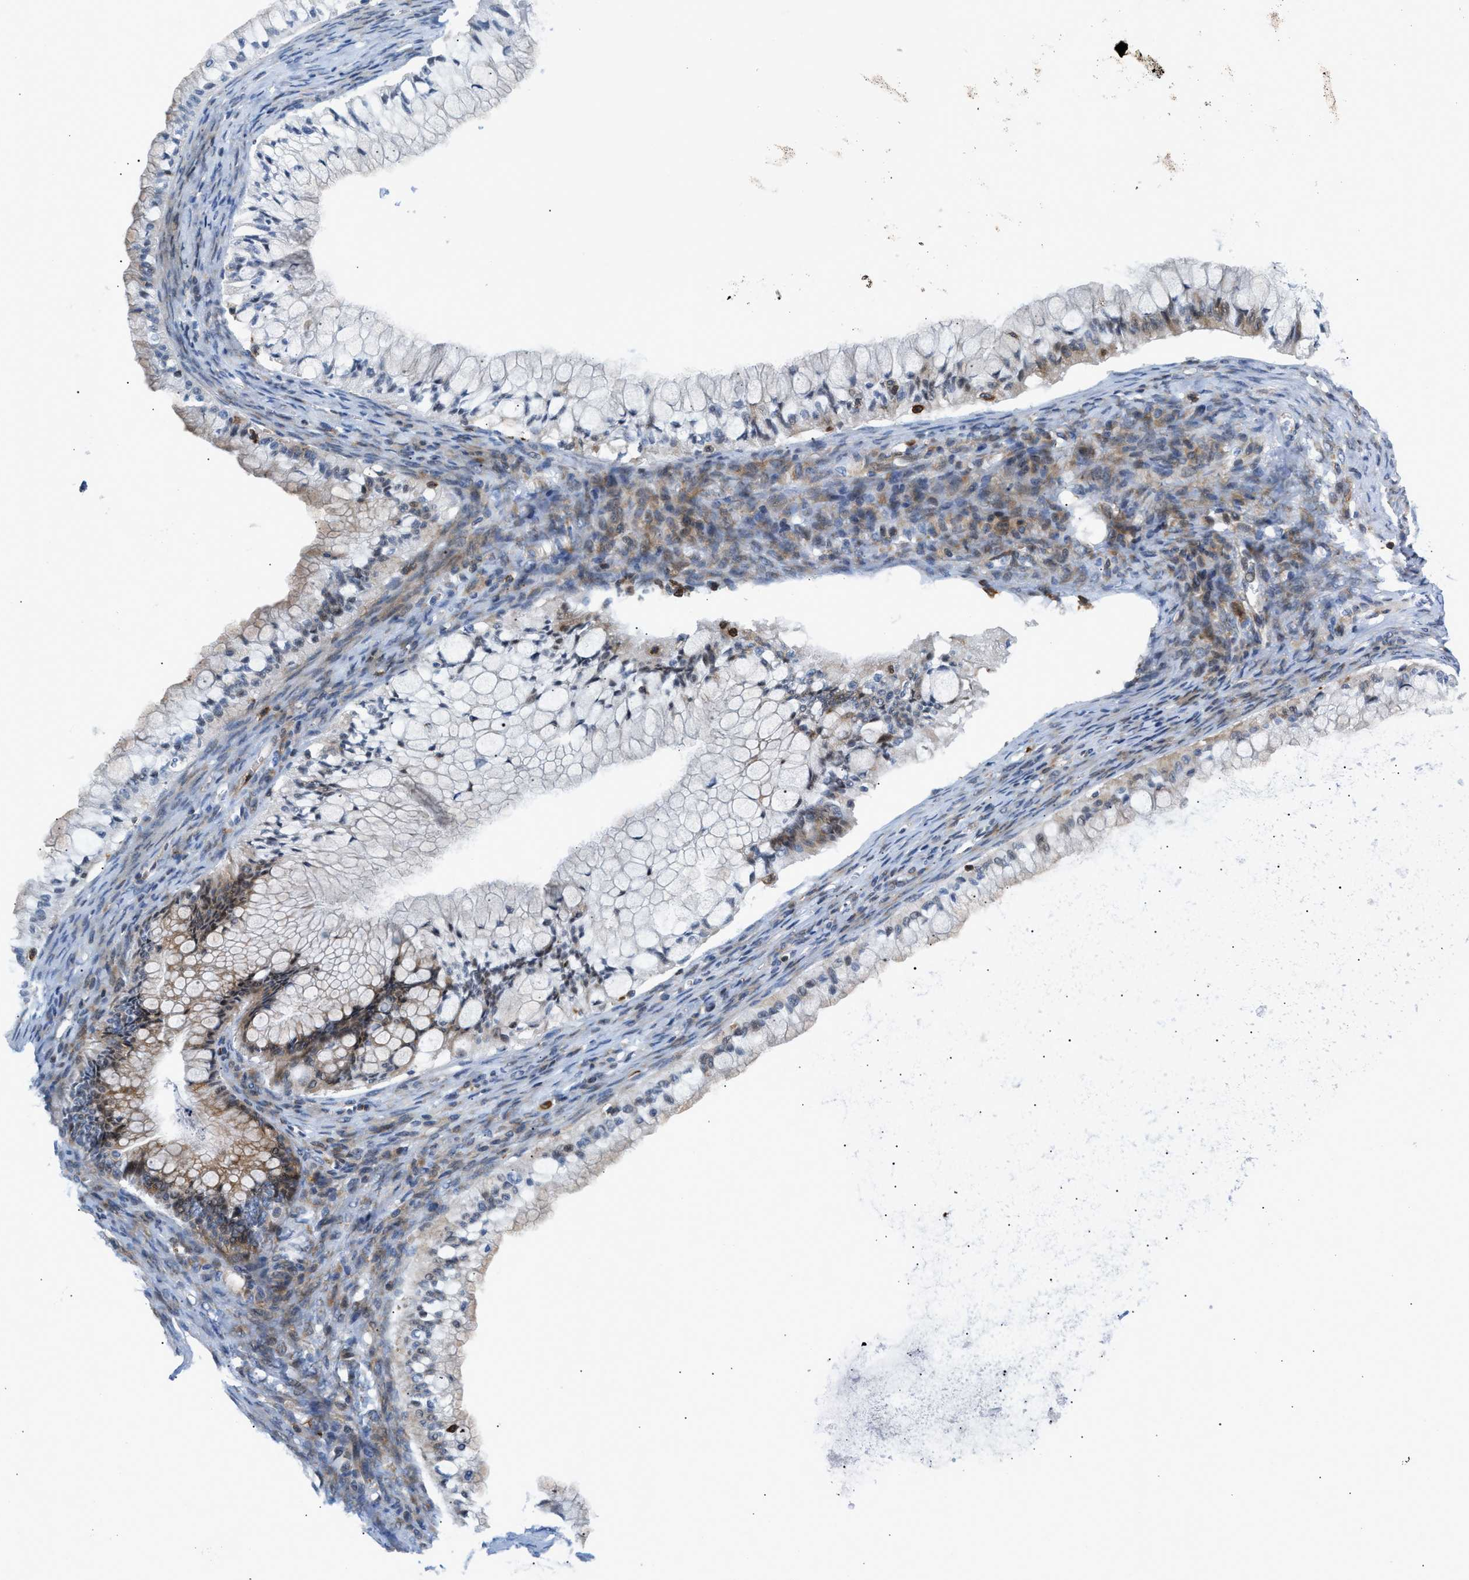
{"staining": {"intensity": "negative", "quantity": "none", "location": "none"}, "tissue": "ovarian cancer", "cell_type": "Tumor cells", "image_type": "cancer", "snomed": [{"axis": "morphology", "description": "Cystadenocarcinoma, mucinous, NOS"}, {"axis": "topography", "description": "Ovary"}], "caption": "Immunohistochemistry (IHC) of ovarian cancer displays no staining in tumor cells.", "gene": "ATP9A", "patient": {"sex": "female", "age": 57}}